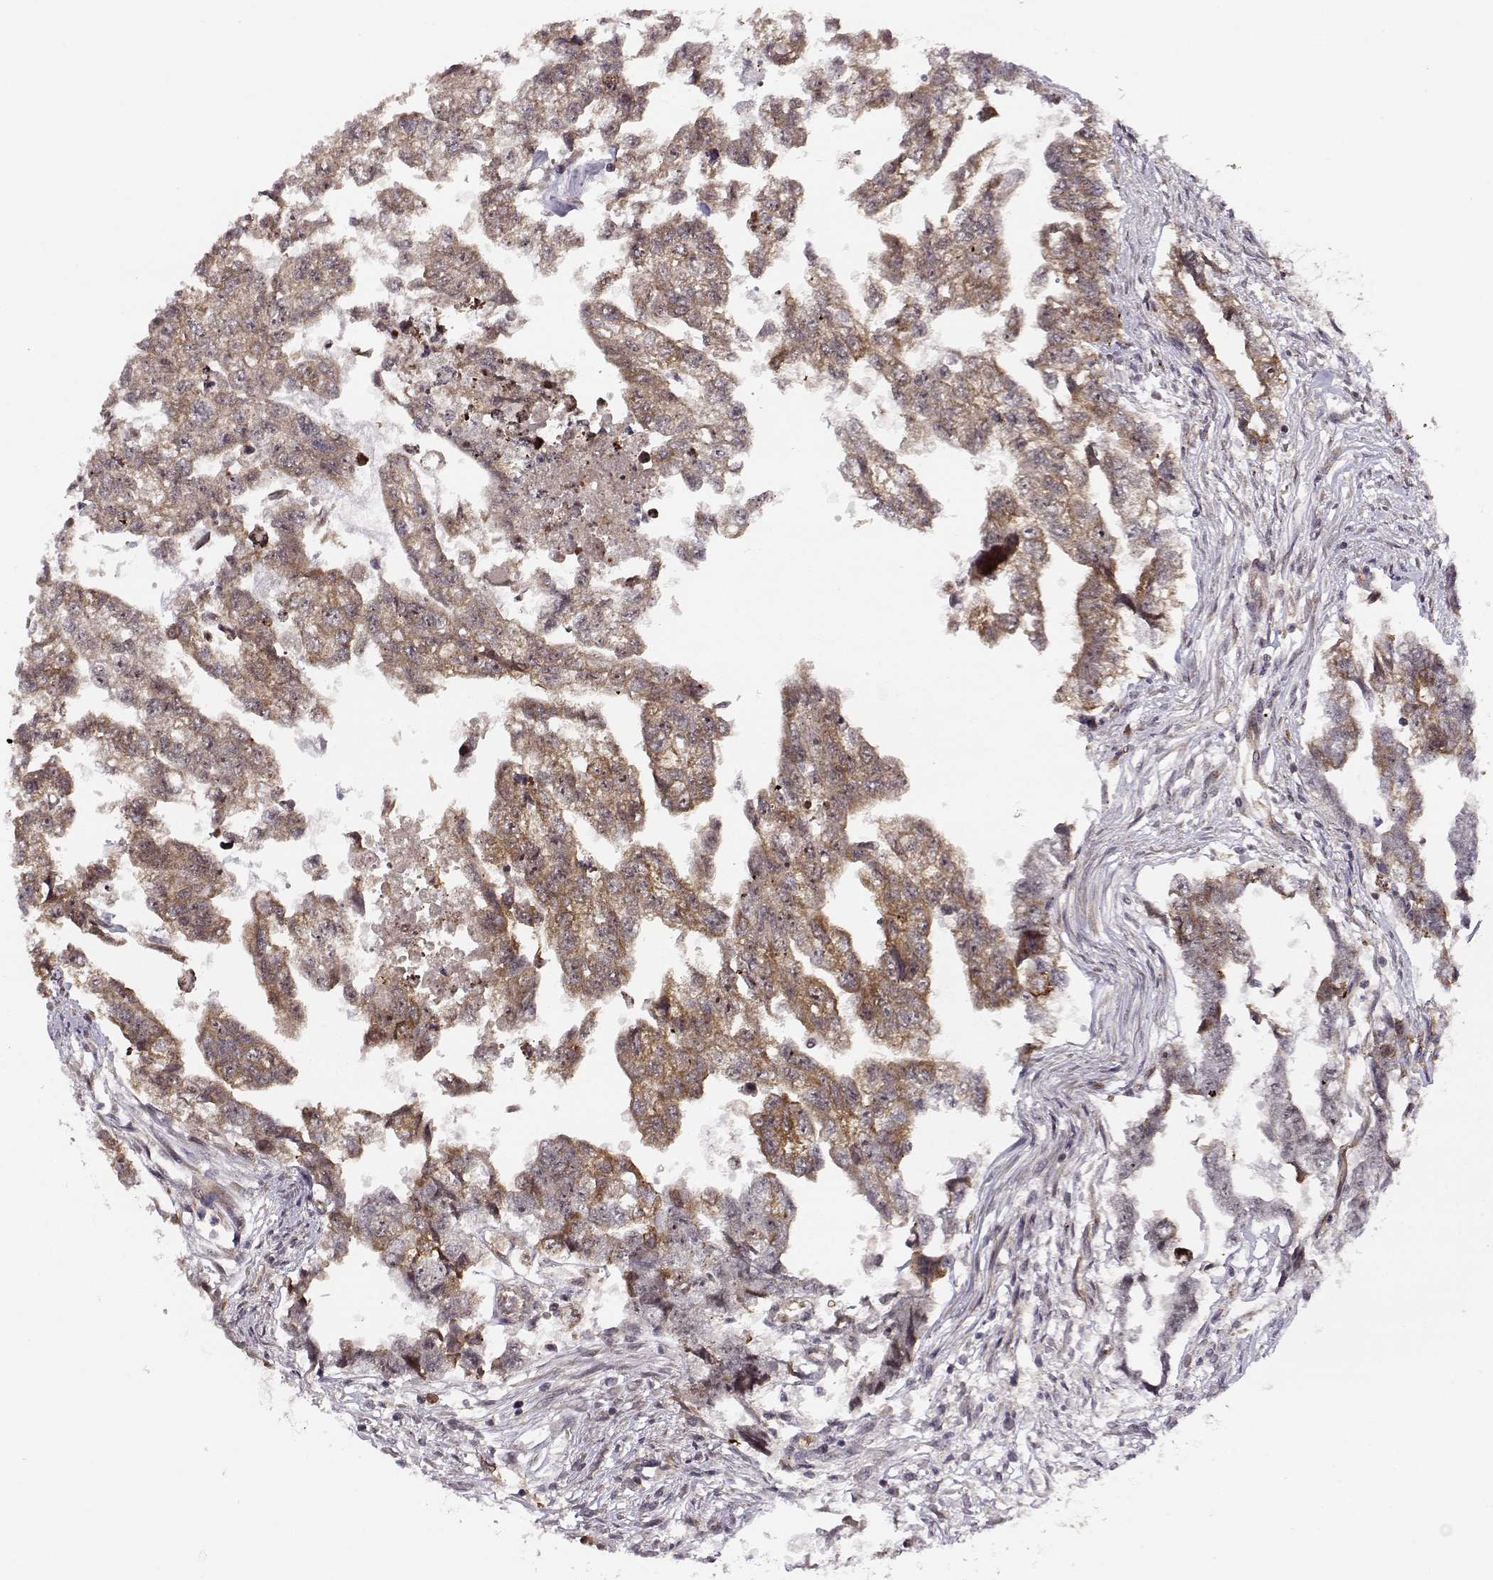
{"staining": {"intensity": "moderate", "quantity": ">75%", "location": "cytoplasmic/membranous"}, "tissue": "testis cancer", "cell_type": "Tumor cells", "image_type": "cancer", "snomed": [{"axis": "morphology", "description": "Carcinoma, Embryonal, NOS"}, {"axis": "morphology", "description": "Teratoma, malignant, NOS"}, {"axis": "topography", "description": "Testis"}], "caption": "The image exhibits a brown stain indicating the presence of a protein in the cytoplasmic/membranous of tumor cells in testis embryonal carcinoma.", "gene": "CIR1", "patient": {"sex": "male", "age": 44}}